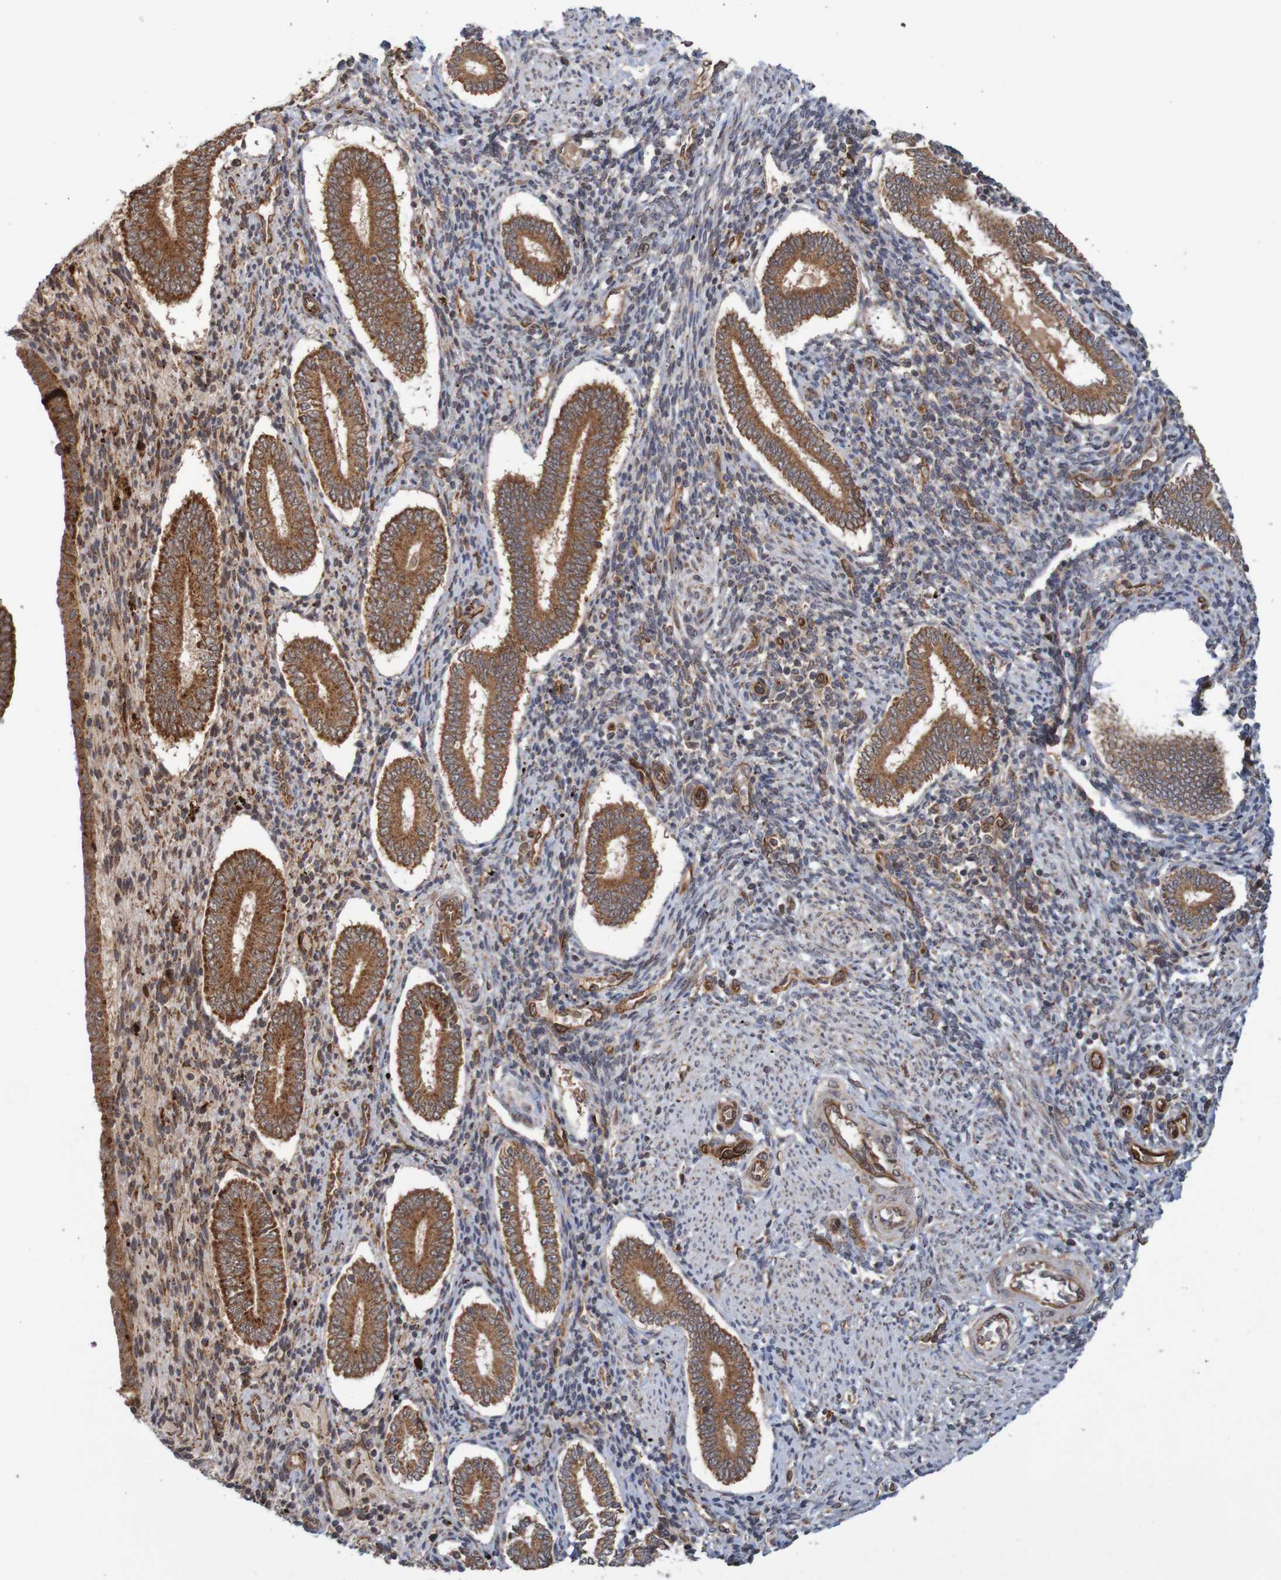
{"staining": {"intensity": "strong", "quantity": "25%-75%", "location": "cytoplasmic/membranous"}, "tissue": "endometrium", "cell_type": "Cells in endometrial stroma", "image_type": "normal", "snomed": [{"axis": "morphology", "description": "Normal tissue, NOS"}, {"axis": "topography", "description": "Endometrium"}], "caption": "Protein analysis of unremarkable endometrium displays strong cytoplasmic/membranous expression in approximately 25%-75% of cells in endometrial stroma.", "gene": "MRPL52", "patient": {"sex": "female", "age": 42}}